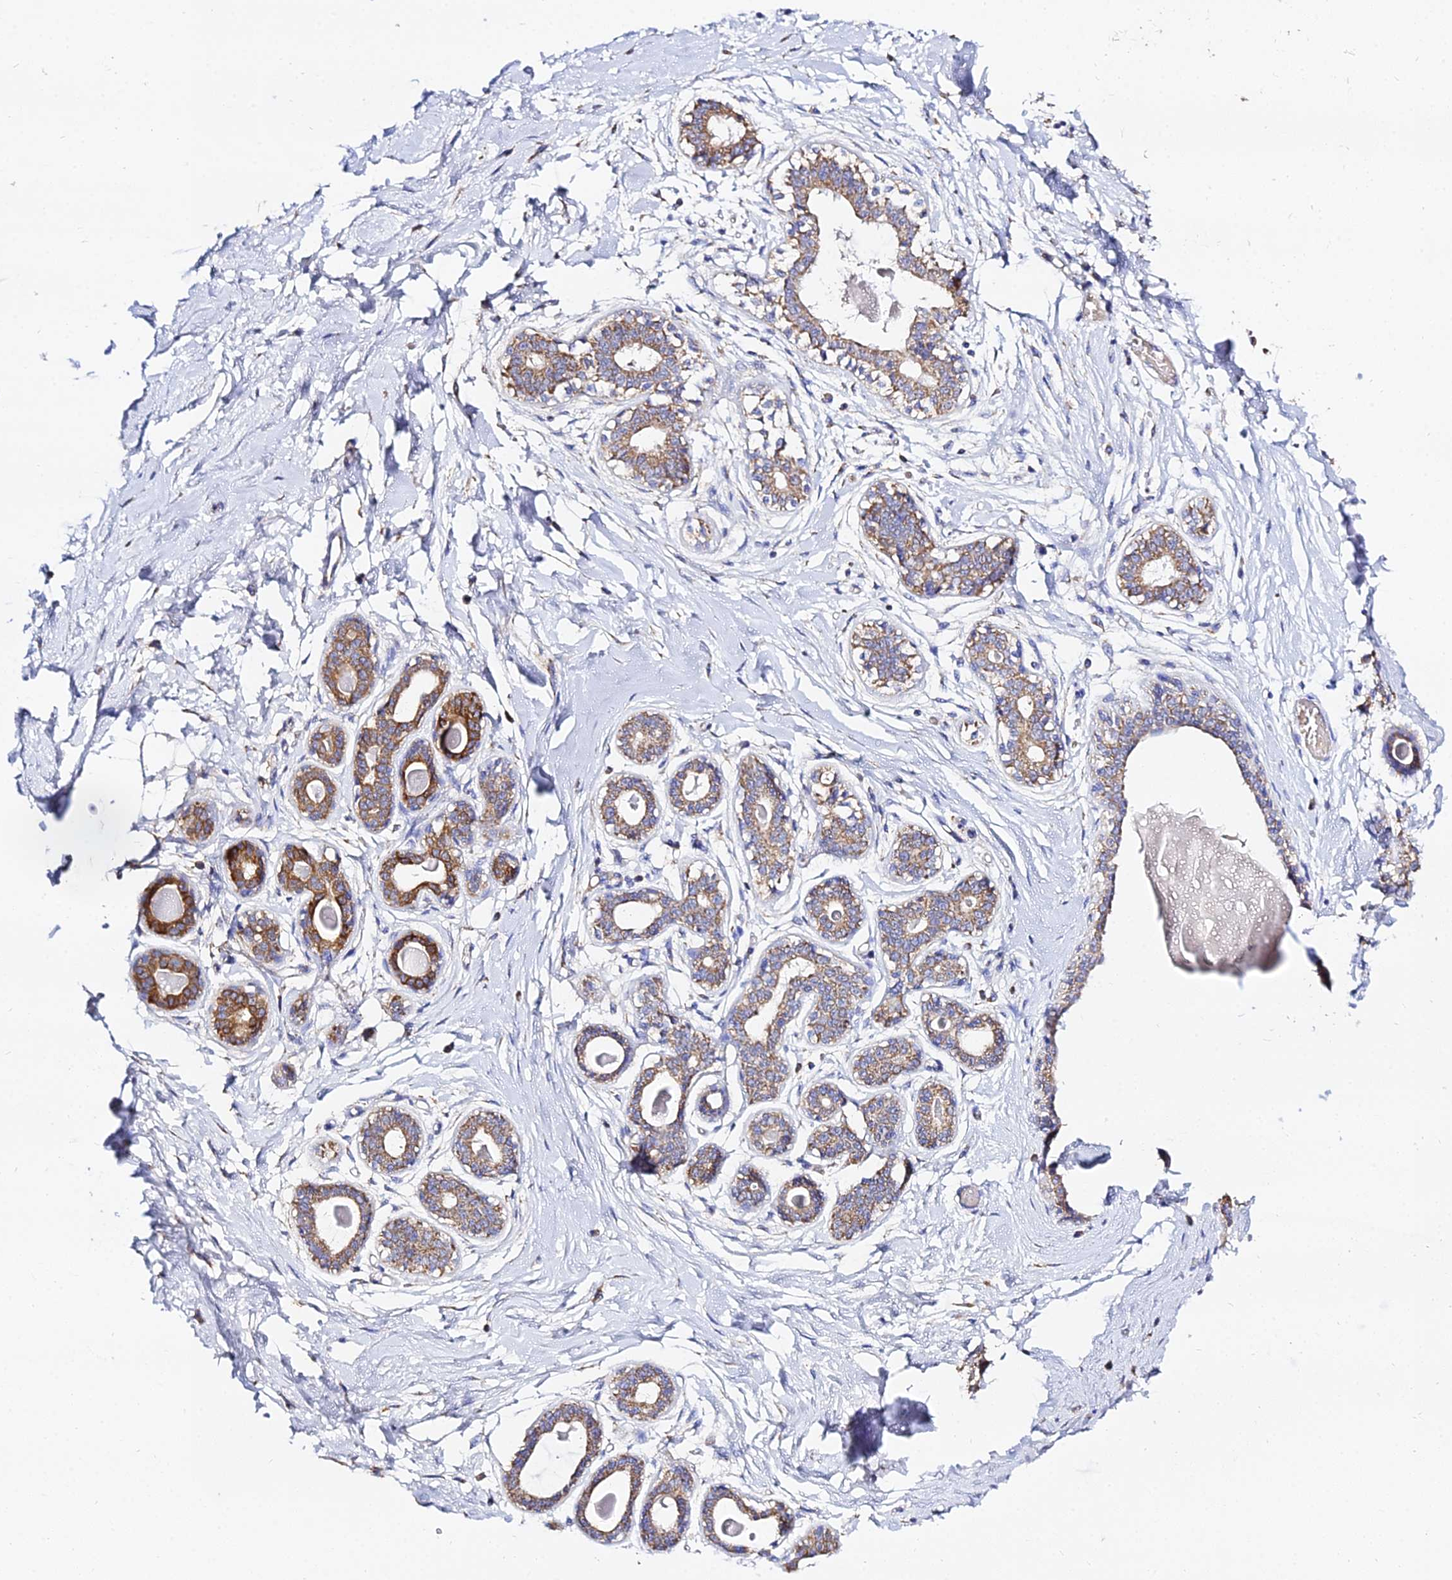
{"staining": {"intensity": "weak", "quantity": "<25%", "location": "cytoplasmic/membranous"}, "tissue": "breast", "cell_type": "Adipocytes", "image_type": "normal", "snomed": [{"axis": "morphology", "description": "Normal tissue, NOS"}, {"axis": "topography", "description": "Breast"}], "caption": "IHC histopathology image of normal breast: human breast stained with DAB exhibits no significant protein staining in adipocytes. (Brightfield microscopy of DAB IHC at high magnification).", "gene": "TYW5", "patient": {"sex": "female", "age": 45}}